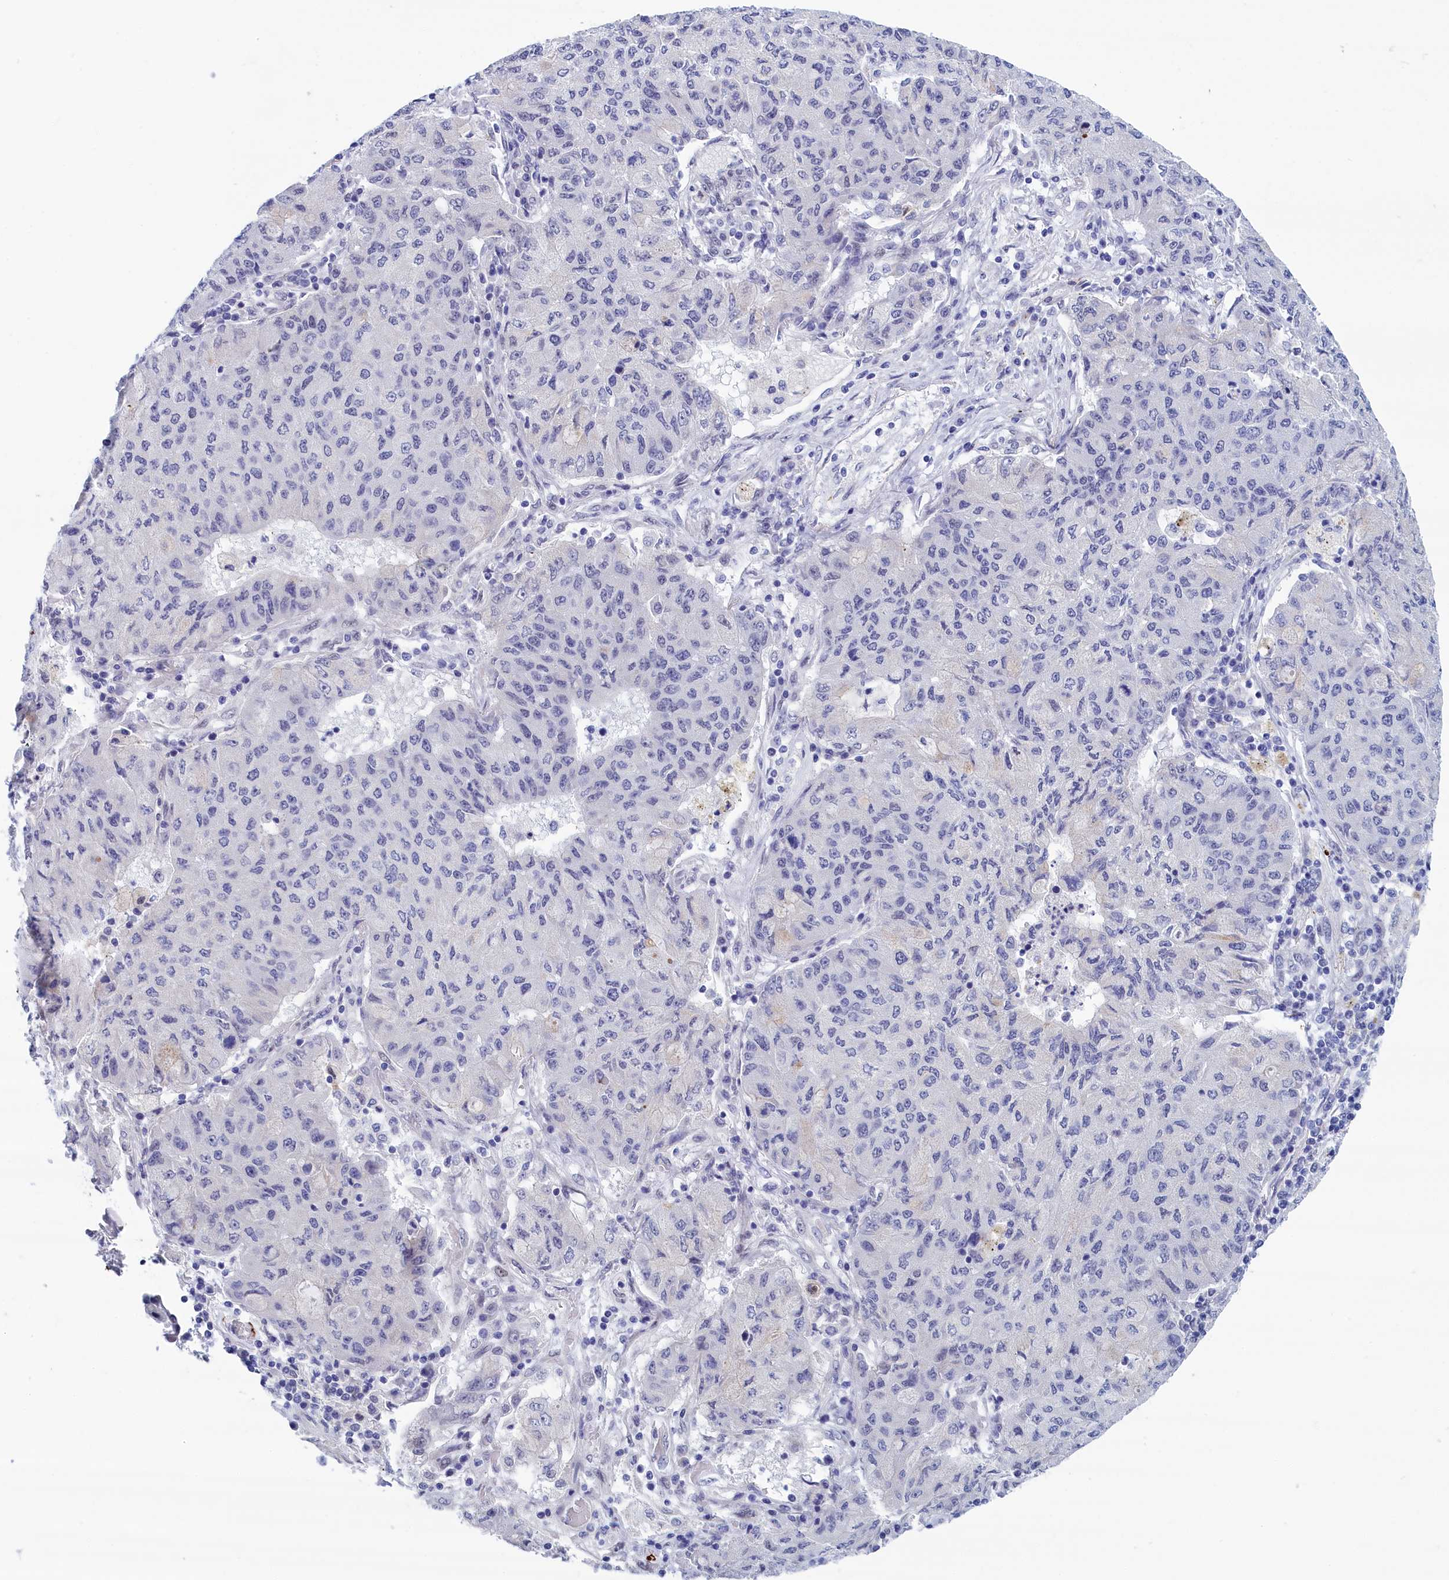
{"staining": {"intensity": "negative", "quantity": "none", "location": "none"}, "tissue": "lung cancer", "cell_type": "Tumor cells", "image_type": "cancer", "snomed": [{"axis": "morphology", "description": "Squamous cell carcinoma, NOS"}, {"axis": "topography", "description": "Lung"}], "caption": "Immunohistochemistry (IHC) of lung cancer exhibits no expression in tumor cells. The staining is performed using DAB (3,3'-diaminobenzidine) brown chromogen with nuclei counter-stained in using hematoxylin.", "gene": "WDR83", "patient": {"sex": "male", "age": 74}}